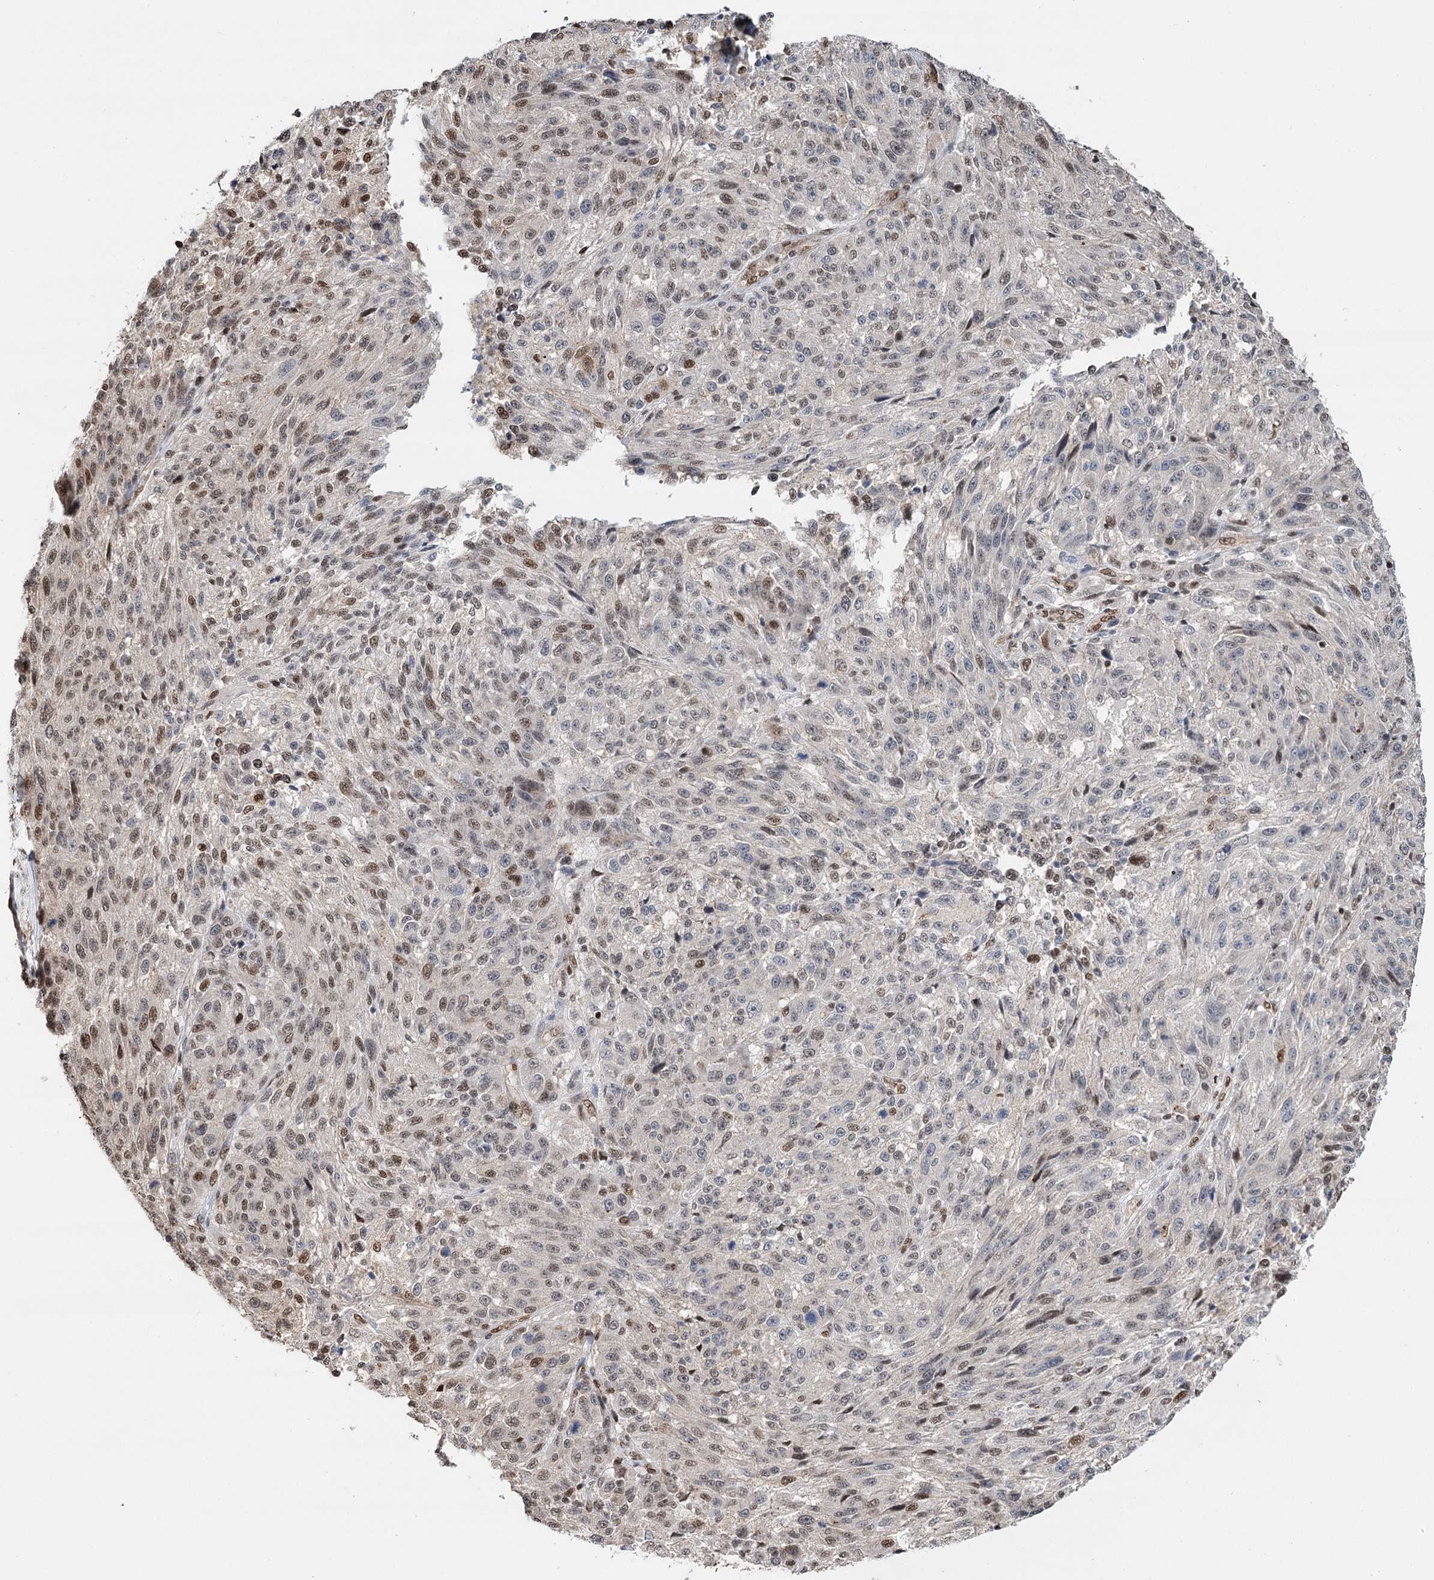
{"staining": {"intensity": "moderate", "quantity": "25%-75%", "location": "nuclear"}, "tissue": "melanoma", "cell_type": "Tumor cells", "image_type": "cancer", "snomed": [{"axis": "morphology", "description": "Malignant melanoma, NOS"}, {"axis": "topography", "description": "Skin"}], "caption": "Moderate nuclear protein staining is appreciated in approximately 25%-75% of tumor cells in melanoma.", "gene": "RPS27A", "patient": {"sex": "male", "age": 53}}